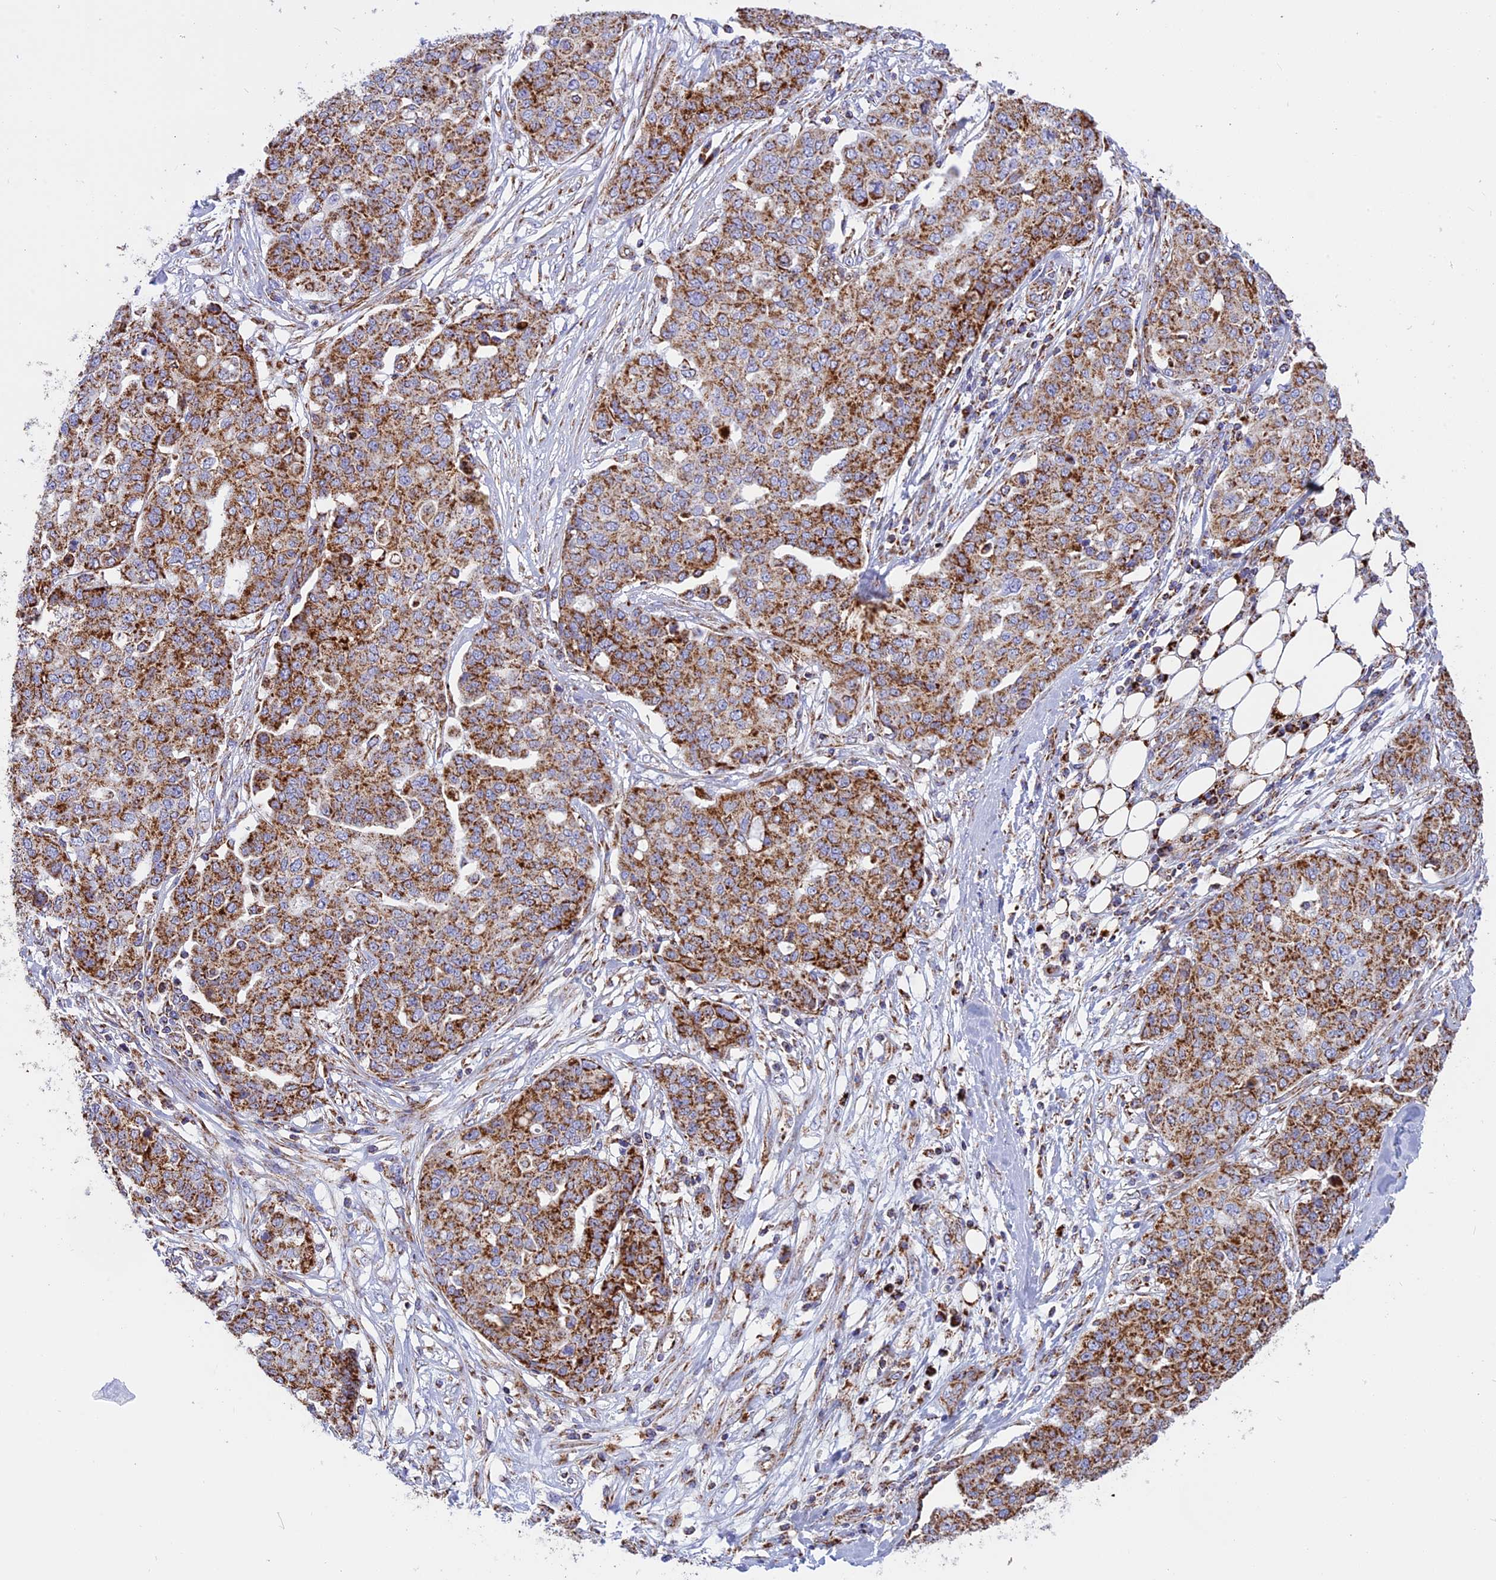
{"staining": {"intensity": "strong", "quantity": "25%-75%", "location": "cytoplasmic/membranous"}, "tissue": "ovarian cancer", "cell_type": "Tumor cells", "image_type": "cancer", "snomed": [{"axis": "morphology", "description": "Cystadenocarcinoma, serous, NOS"}, {"axis": "topography", "description": "Soft tissue"}, {"axis": "topography", "description": "Ovary"}], "caption": "Human ovarian serous cystadenocarcinoma stained with a protein marker shows strong staining in tumor cells.", "gene": "UQCRB", "patient": {"sex": "female", "age": 57}}